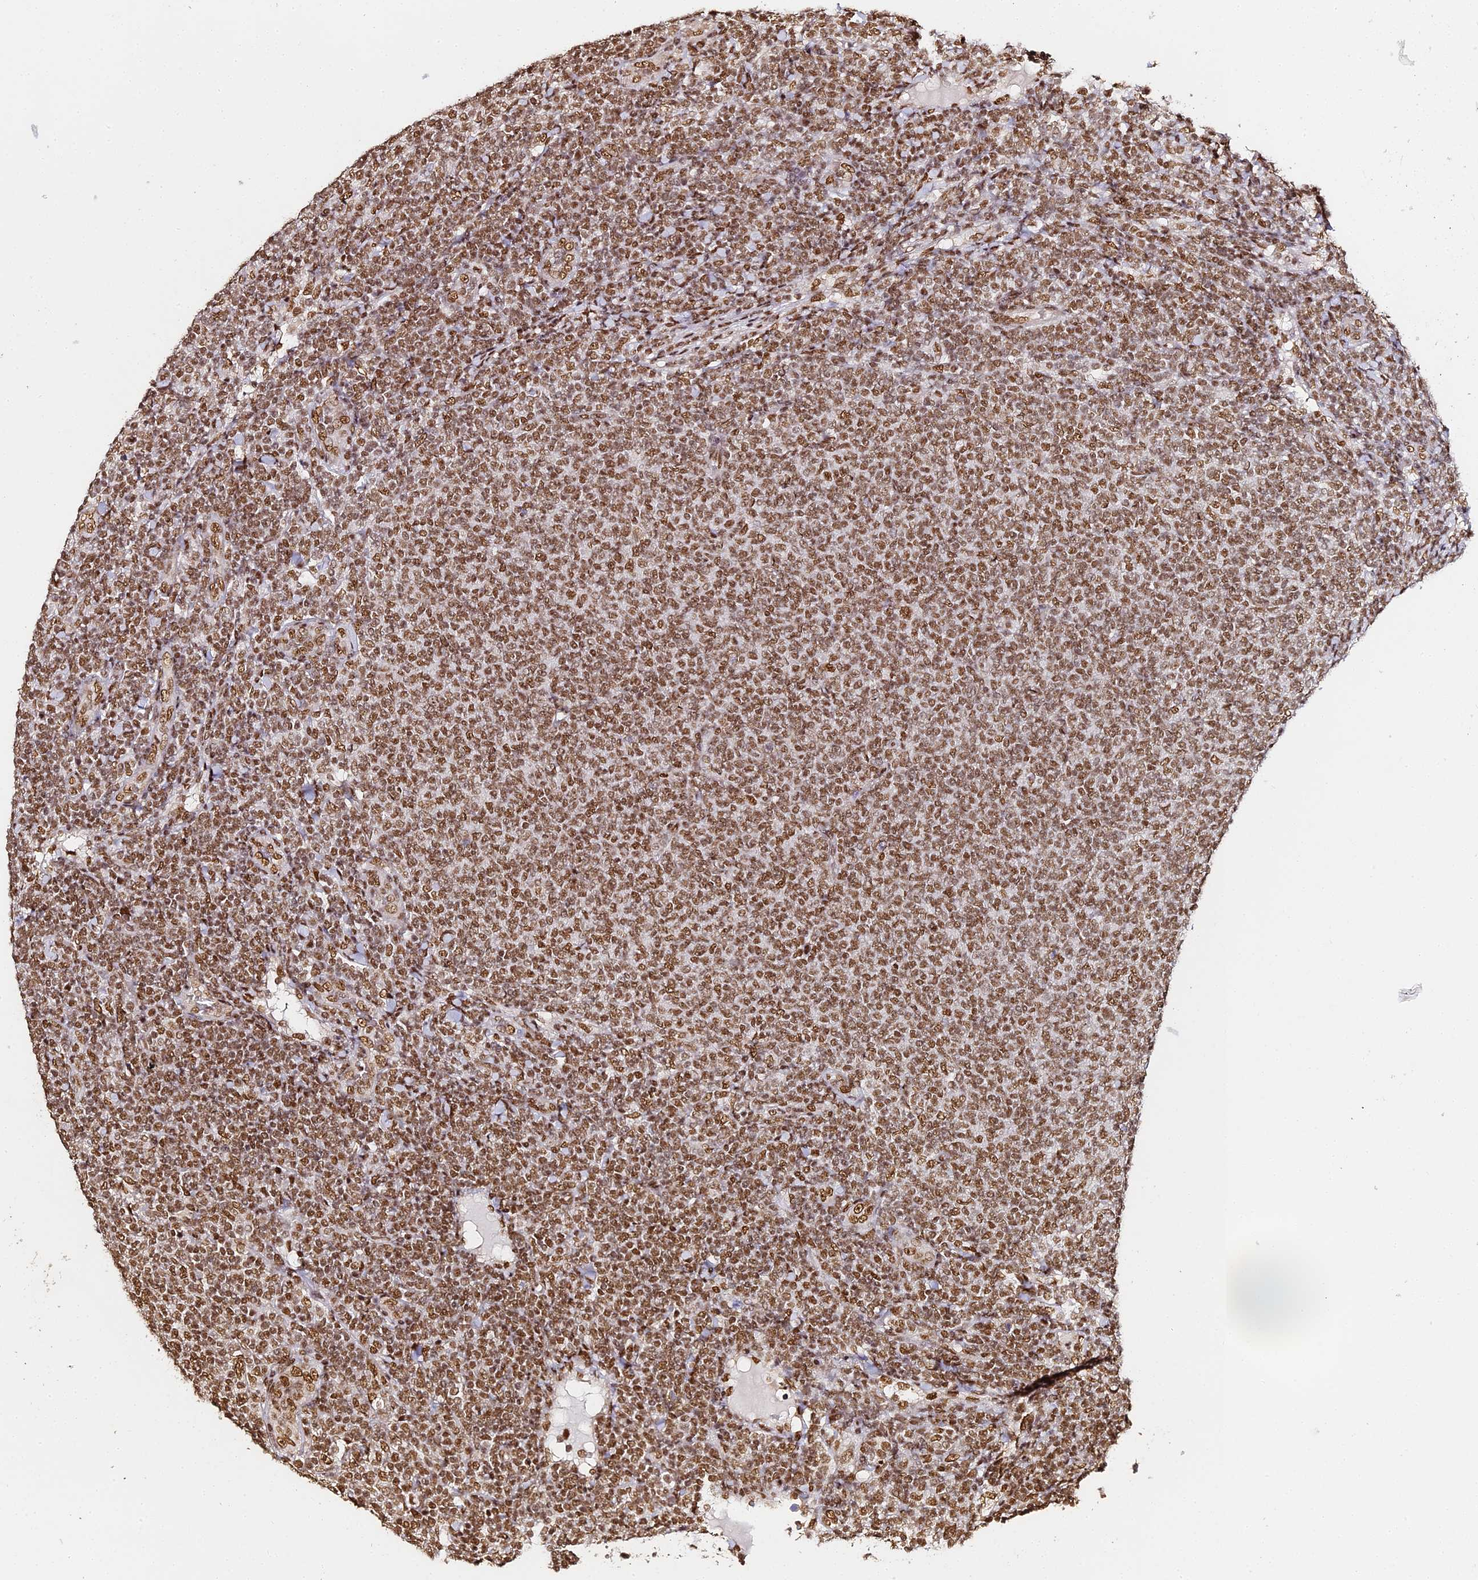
{"staining": {"intensity": "moderate", "quantity": ">75%", "location": "nuclear"}, "tissue": "lymphoma", "cell_type": "Tumor cells", "image_type": "cancer", "snomed": [{"axis": "morphology", "description": "Malignant lymphoma, non-Hodgkin's type, Low grade"}, {"axis": "topography", "description": "Lymph node"}], "caption": "Immunohistochemical staining of human lymphoma exhibits moderate nuclear protein staining in approximately >75% of tumor cells. Using DAB (brown) and hematoxylin (blue) stains, captured at high magnification using brightfield microscopy.", "gene": "HNRNPA1", "patient": {"sex": "male", "age": 66}}